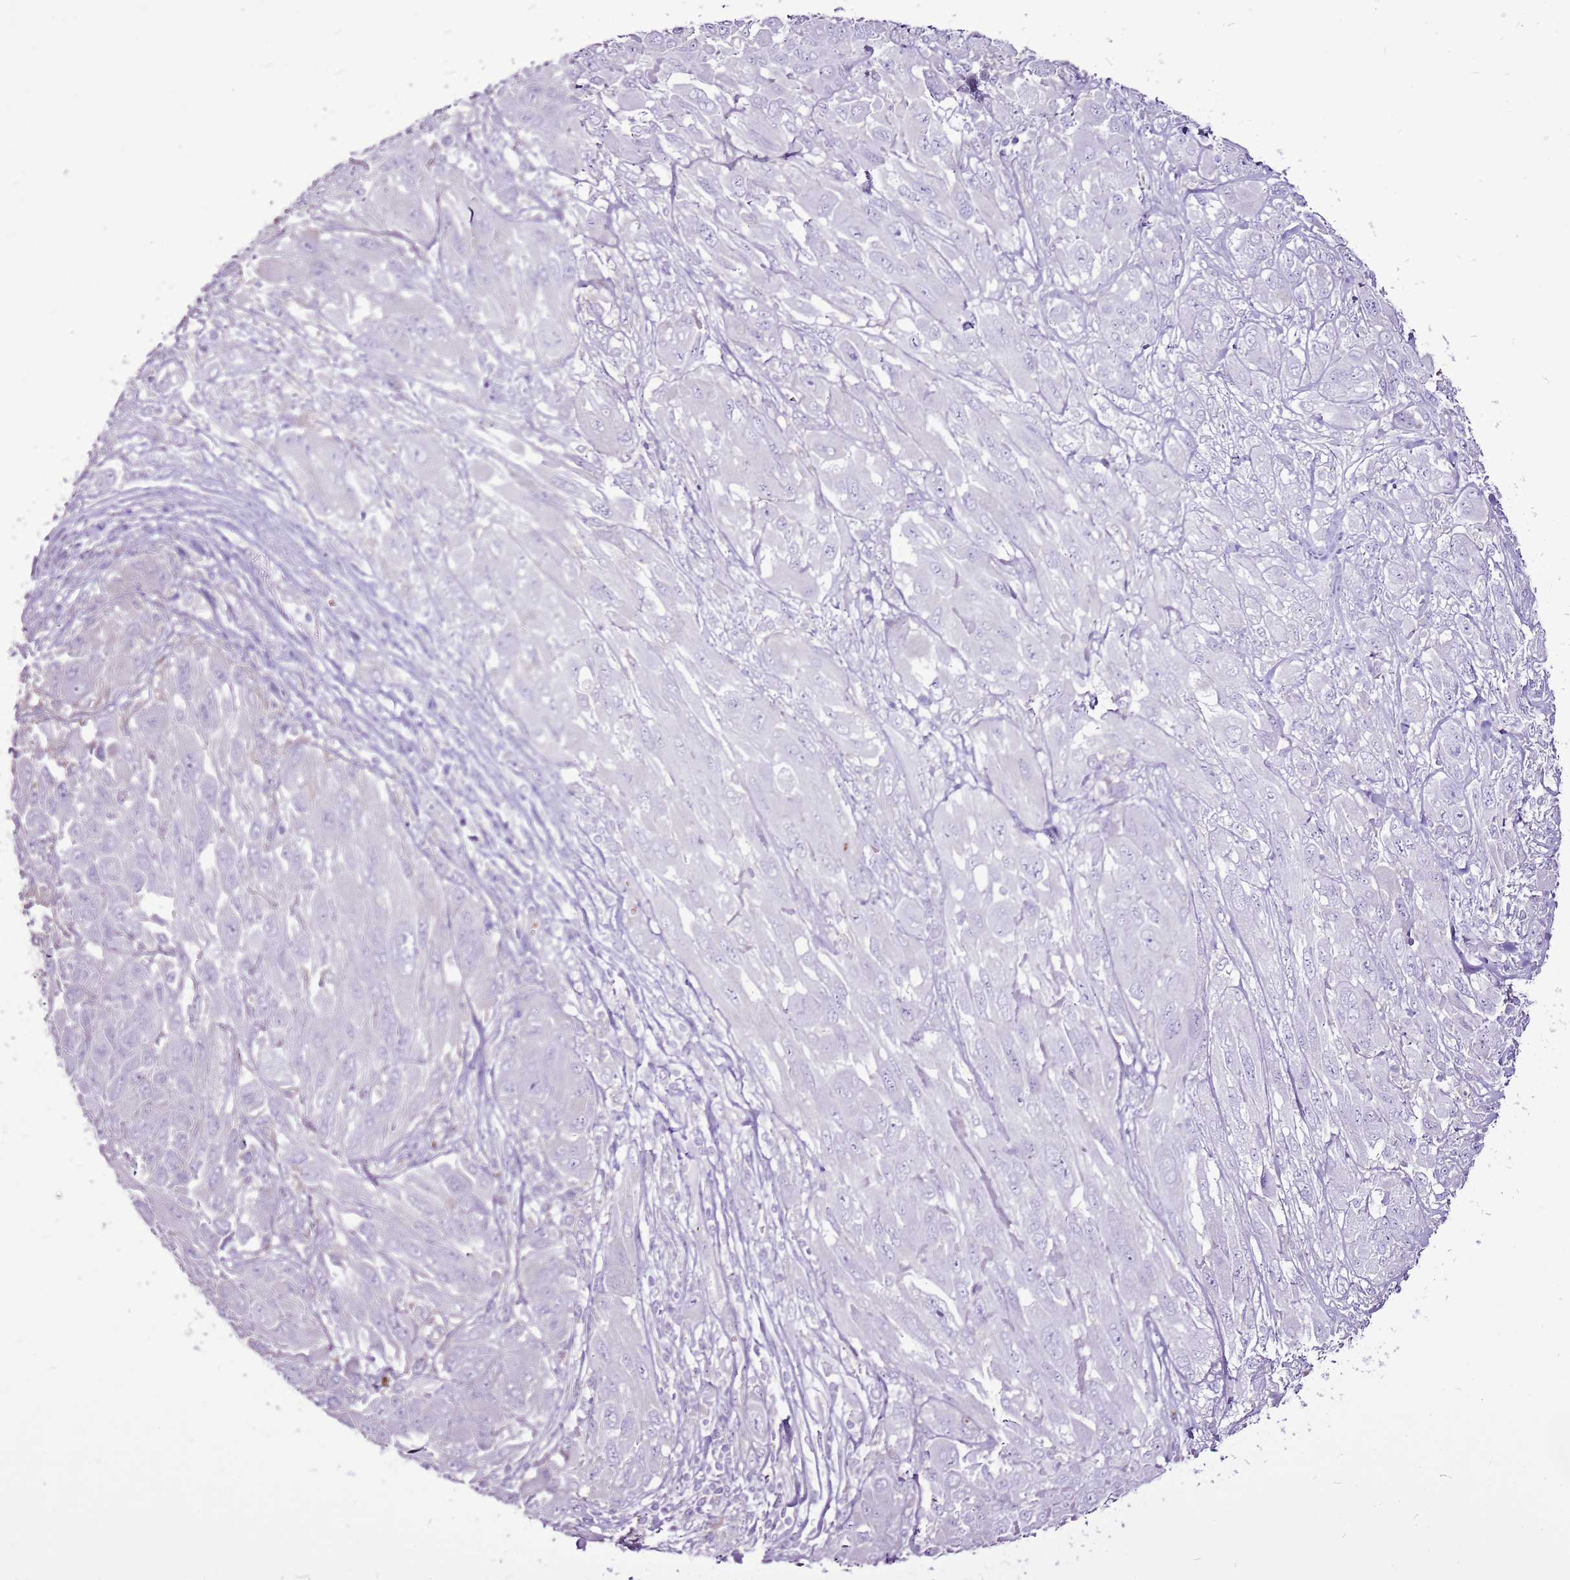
{"staining": {"intensity": "negative", "quantity": "none", "location": "none"}, "tissue": "melanoma", "cell_type": "Tumor cells", "image_type": "cancer", "snomed": [{"axis": "morphology", "description": "Malignant melanoma, NOS"}, {"axis": "topography", "description": "Skin"}], "caption": "Immunohistochemistry photomicrograph of human malignant melanoma stained for a protein (brown), which displays no positivity in tumor cells. (DAB IHC, high magnification).", "gene": "CHAC2", "patient": {"sex": "female", "age": 91}}